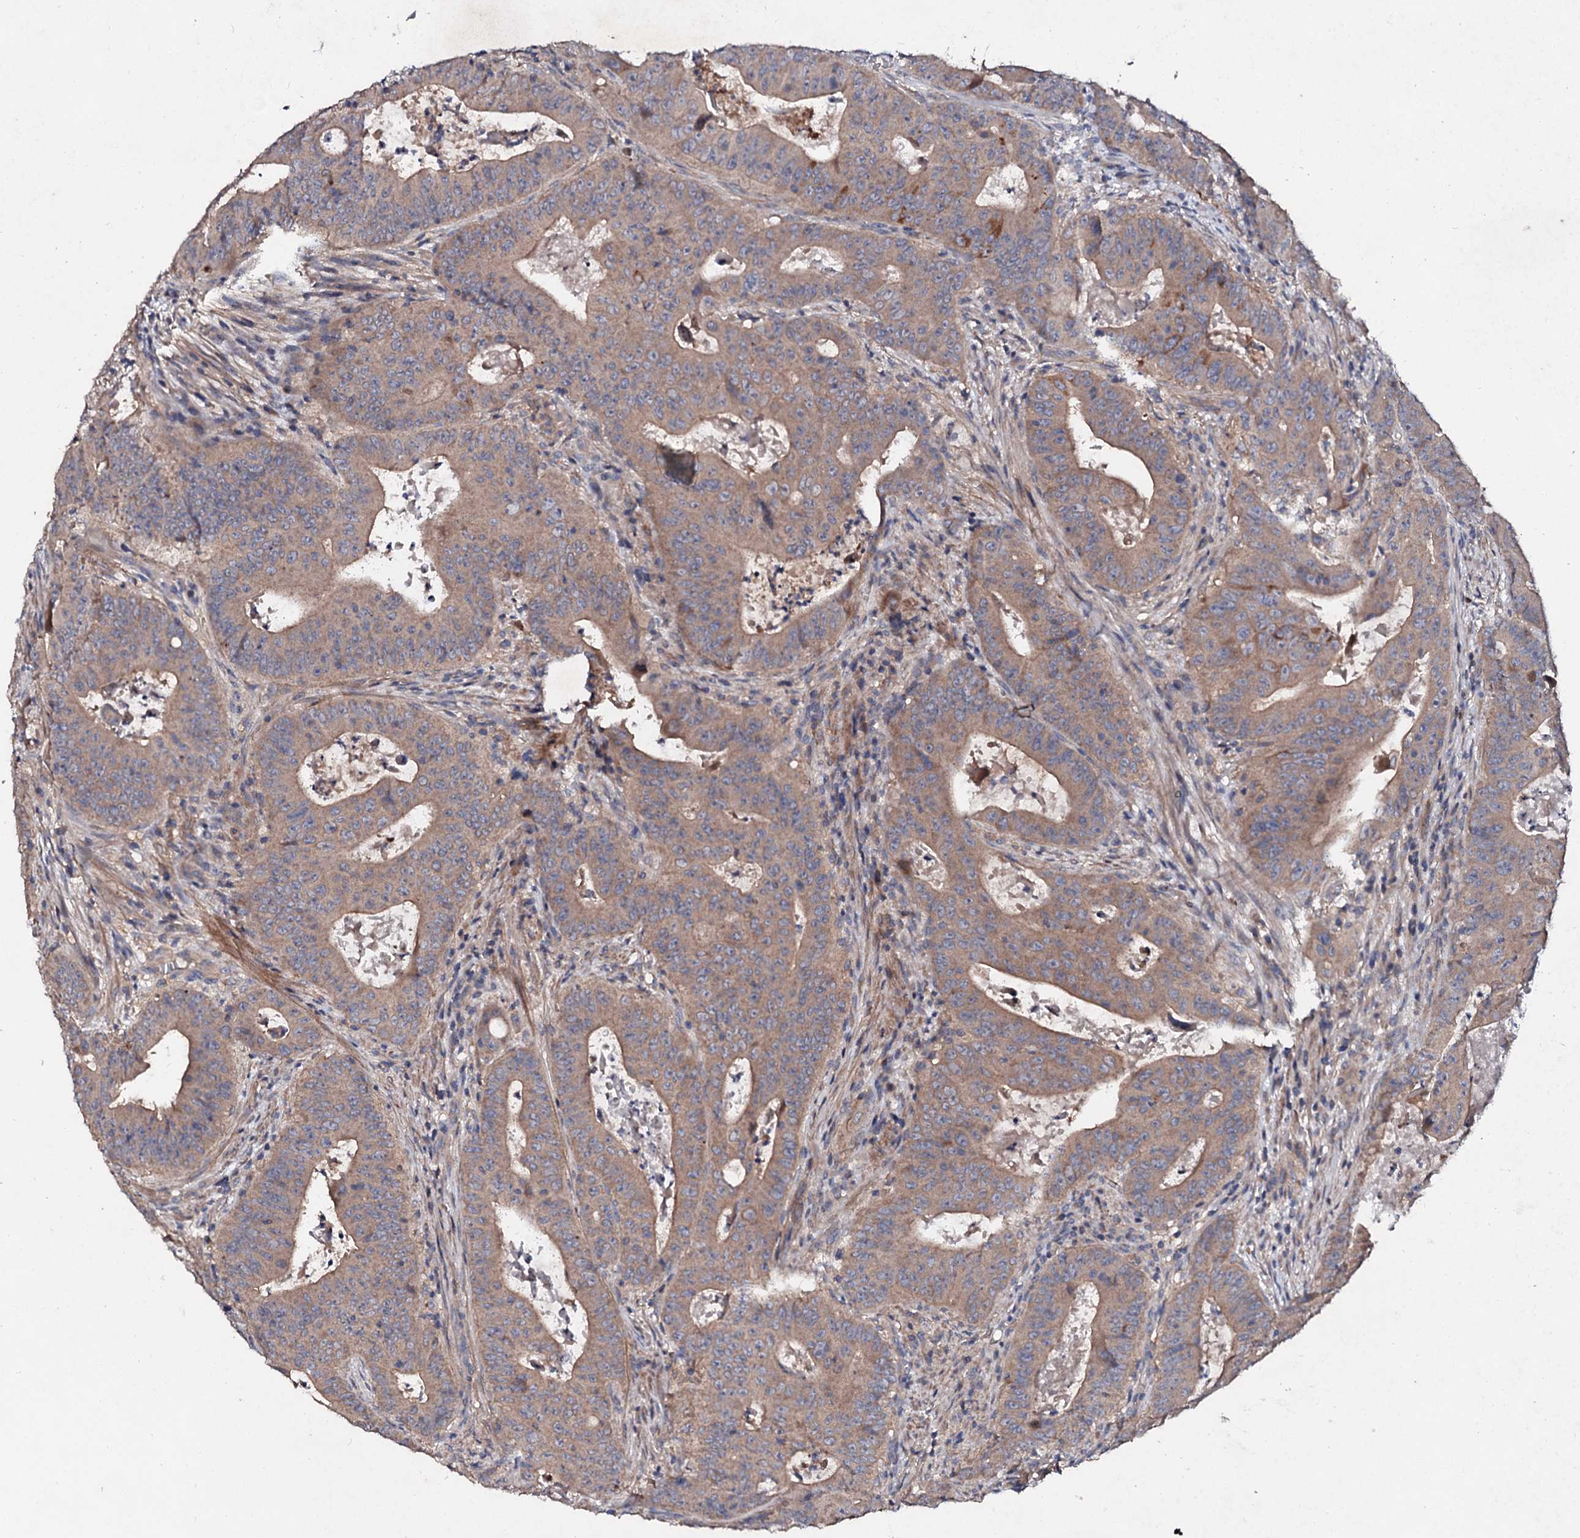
{"staining": {"intensity": "moderate", "quantity": ">75%", "location": "cytoplasmic/membranous"}, "tissue": "colorectal cancer", "cell_type": "Tumor cells", "image_type": "cancer", "snomed": [{"axis": "morphology", "description": "Adenocarcinoma, NOS"}, {"axis": "topography", "description": "Rectum"}], "caption": "Immunohistochemistry (IHC) histopathology image of neoplastic tissue: human colorectal adenocarcinoma stained using immunohistochemistry shows medium levels of moderate protein expression localized specifically in the cytoplasmic/membranous of tumor cells, appearing as a cytoplasmic/membranous brown color.", "gene": "FIBIN", "patient": {"sex": "female", "age": 75}}